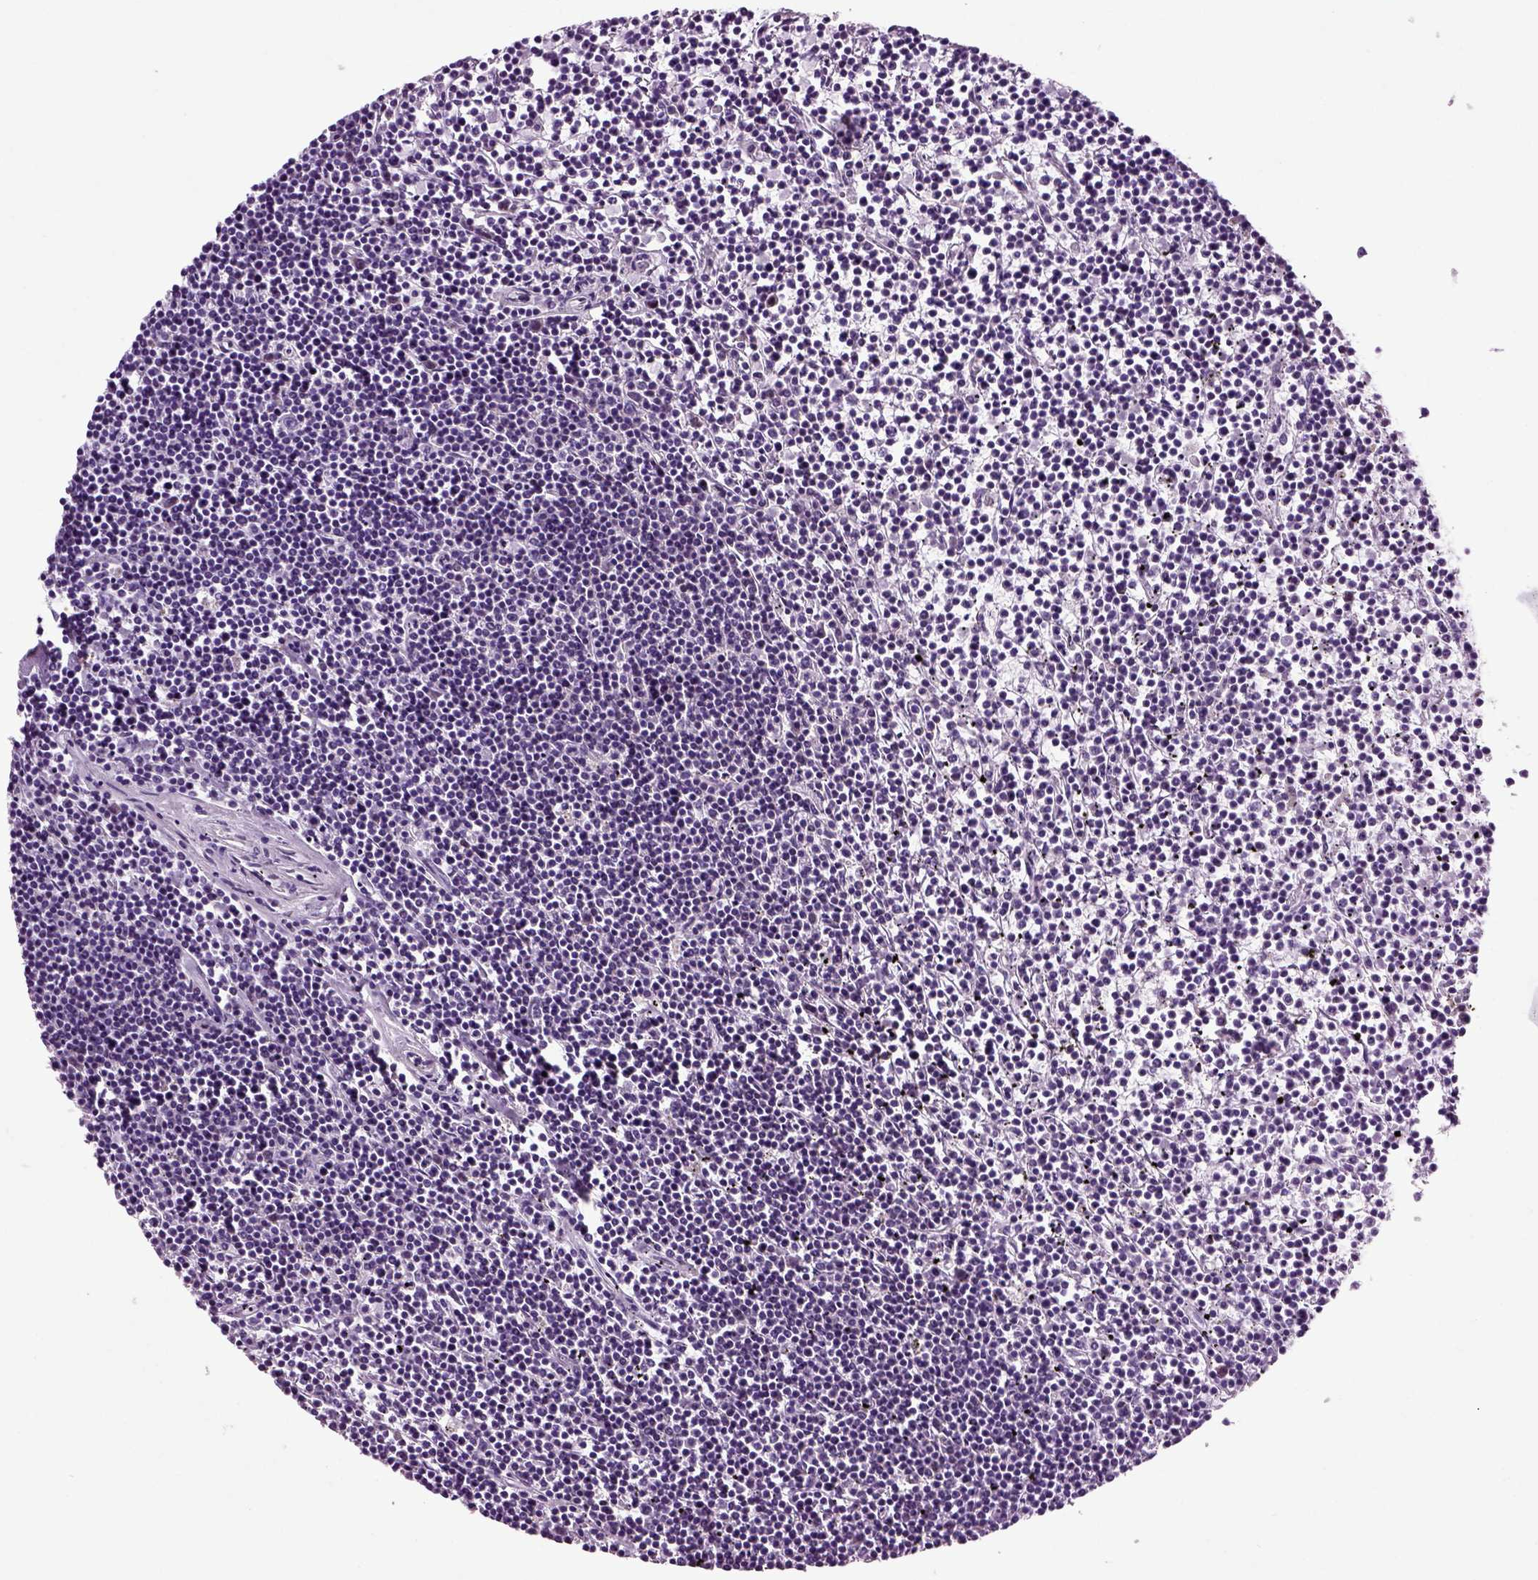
{"staining": {"intensity": "negative", "quantity": "none", "location": "none"}, "tissue": "lymphoma", "cell_type": "Tumor cells", "image_type": "cancer", "snomed": [{"axis": "morphology", "description": "Malignant lymphoma, non-Hodgkin's type, Low grade"}, {"axis": "topography", "description": "Spleen"}], "caption": "High magnification brightfield microscopy of lymphoma stained with DAB (brown) and counterstained with hematoxylin (blue): tumor cells show no significant expression.", "gene": "ARID3A", "patient": {"sex": "female", "age": 19}}